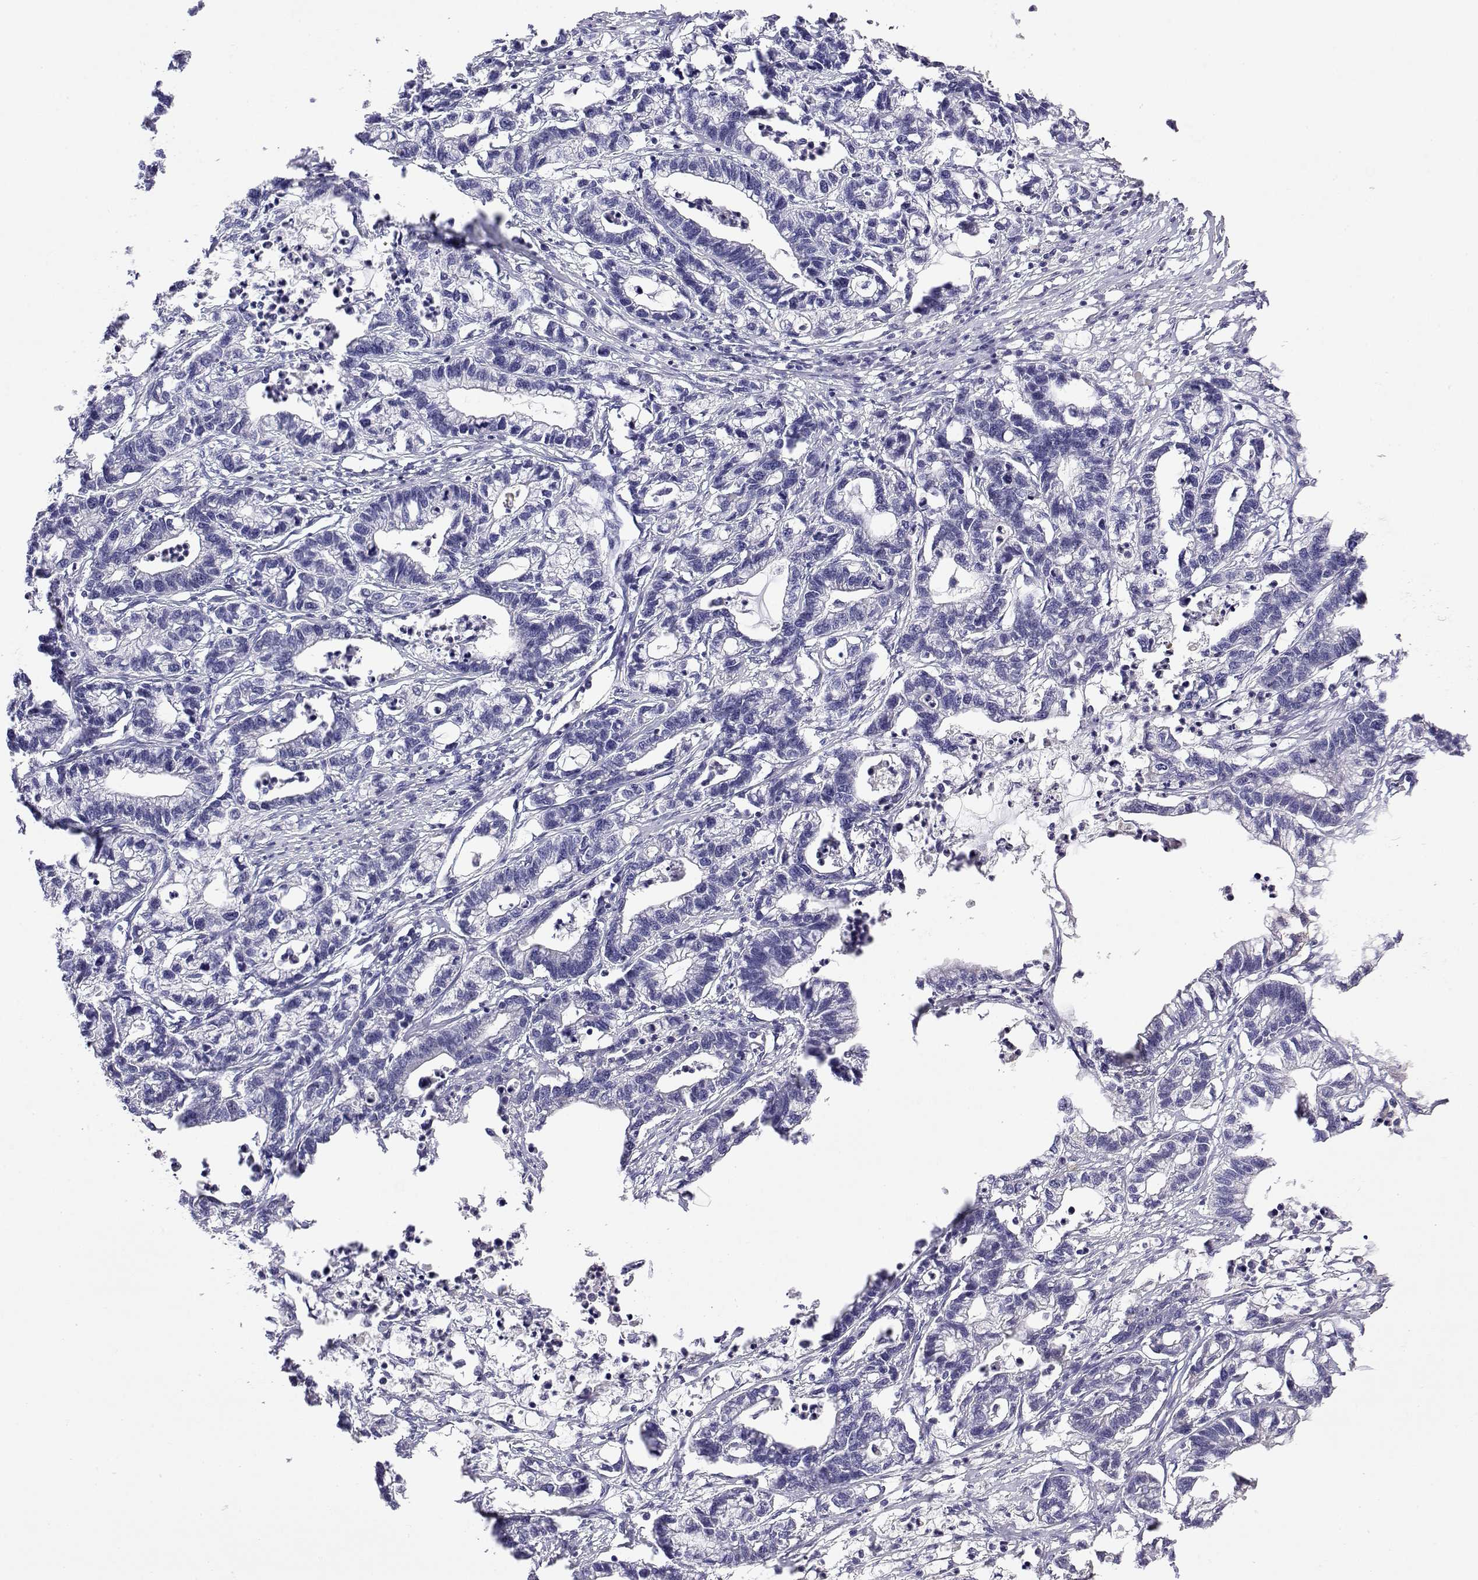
{"staining": {"intensity": "negative", "quantity": "none", "location": "none"}, "tissue": "stomach cancer", "cell_type": "Tumor cells", "image_type": "cancer", "snomed": [{"axis": "morphology", "description": "Adenocarcinoma, NOS"}, {"axis": "topography", "description": "Stomach"}], "caption": "Protein analysis of adenocarcinoma (stomach) displays no significant positivity in tumor cells. (Brightfield microscopy of DAB immunohistochemistry at high magnification).", "gene": "GGACT", "patient": {"sex": "male", "age": 83}}